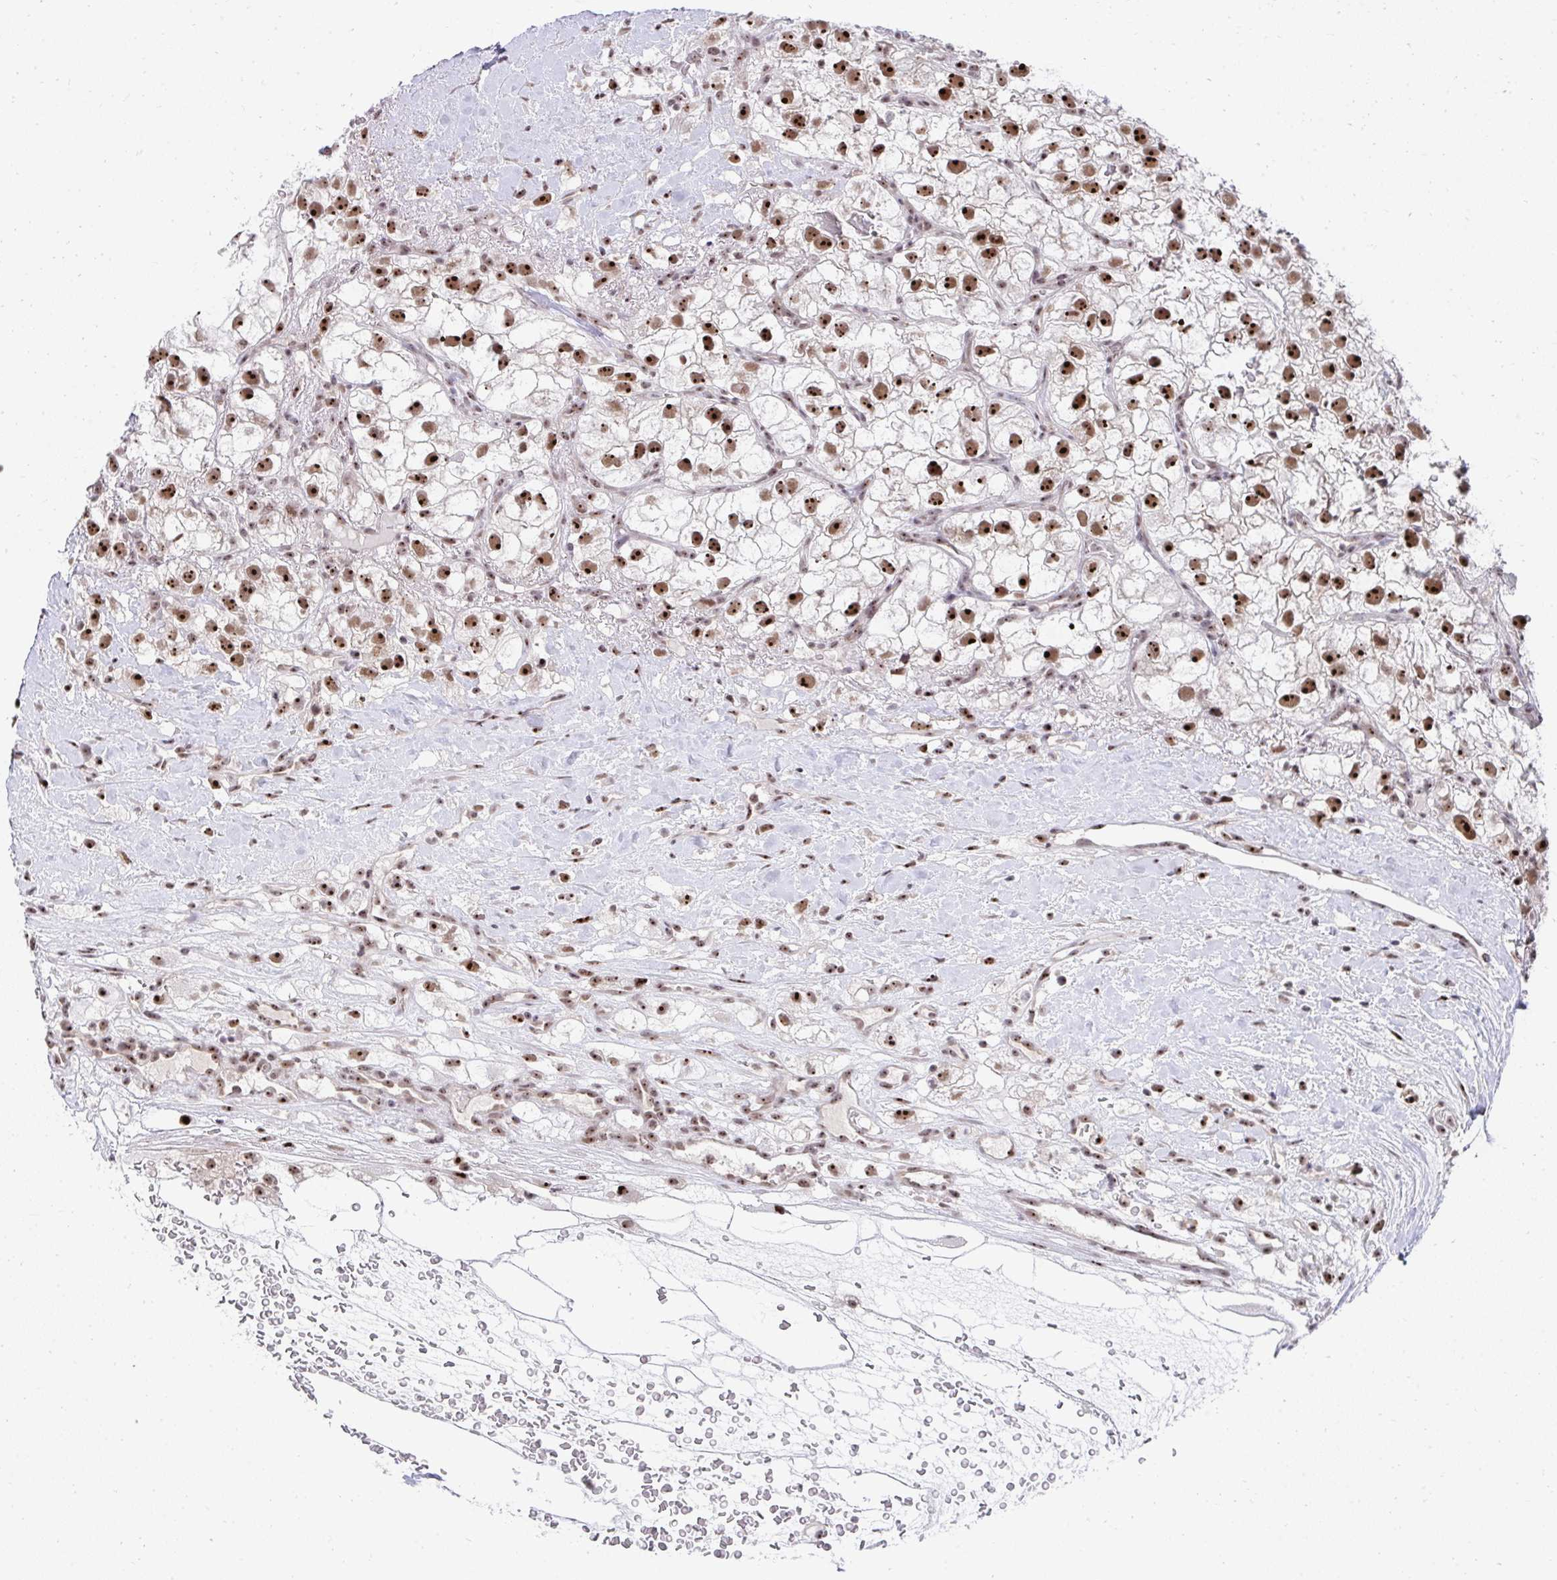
{"staining": {"intensity": "strong", "quantity": ">75%", "location": "nuclear"}, "tissue": "renal cancer", "cell_type": "Tumor cells", "image_type": "cancer", "snomed": [{"axis": "morphology", "description": "Adenocarcinoma, NOS"}, {"axis": "topography", "description": "Kidney"}], "caption": "Strong nuclear positivity is identified in about >75% of tumor cells in renal cancer.", "gene": "HIRA", "patient": {"sex": "male", "age": 59}}